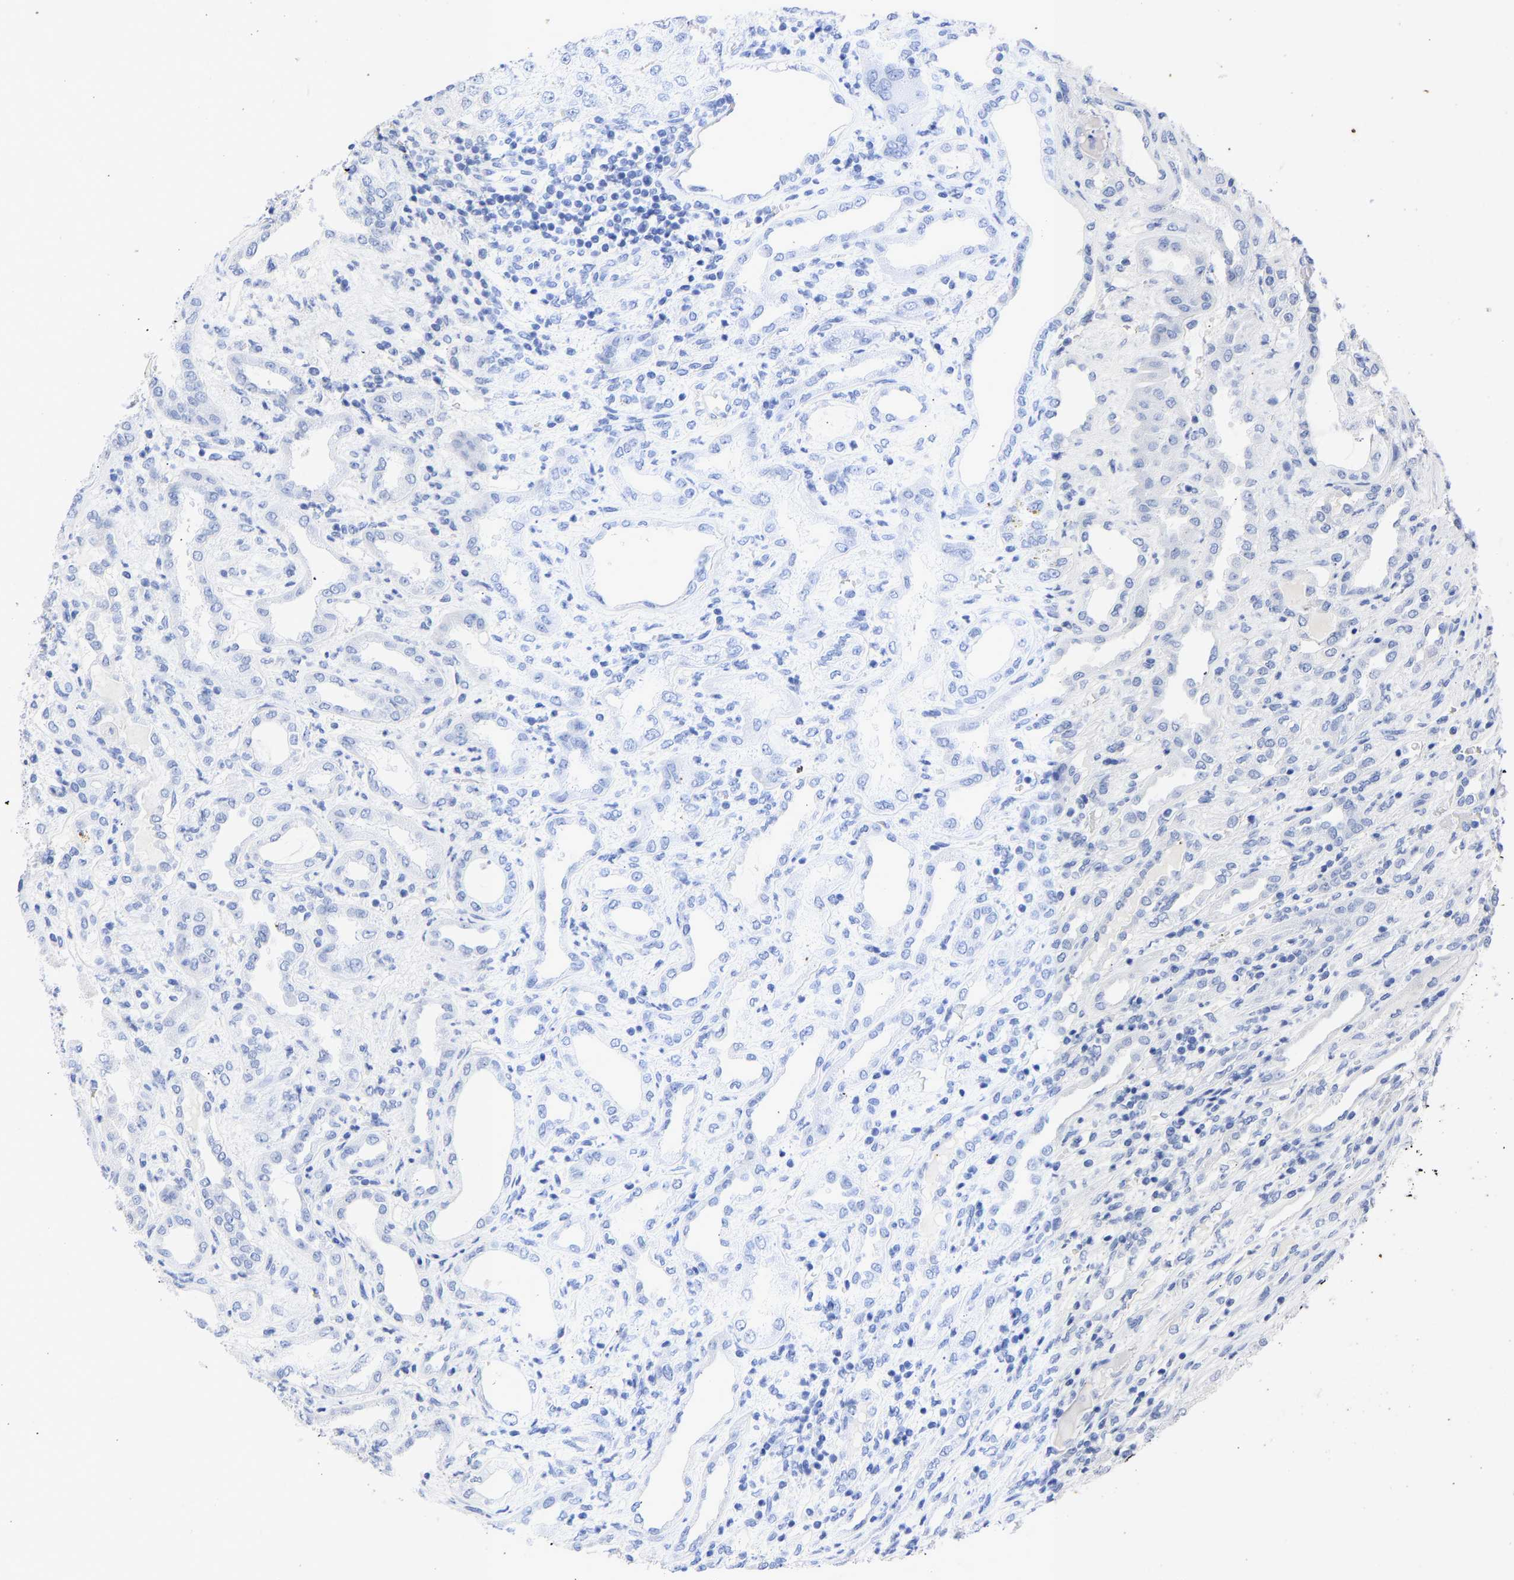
{"staining": {"intensity": "negative", "quantity": "none", "location": "none"}, "tissue": "renal cancer", "cell_type": "Tumor cells", "image_type": "cancer", "snomed": [{"axis": "morphology", "description": "Adenocarcinoma, NOS"}, {"axis": "topography", "description": "Kidney"}], "caption": "Tumor cells show no significant protein staining in renal adenocarcinoma.", "gene": "KRT1", "patient": {"sex": "female", "age": 54}}